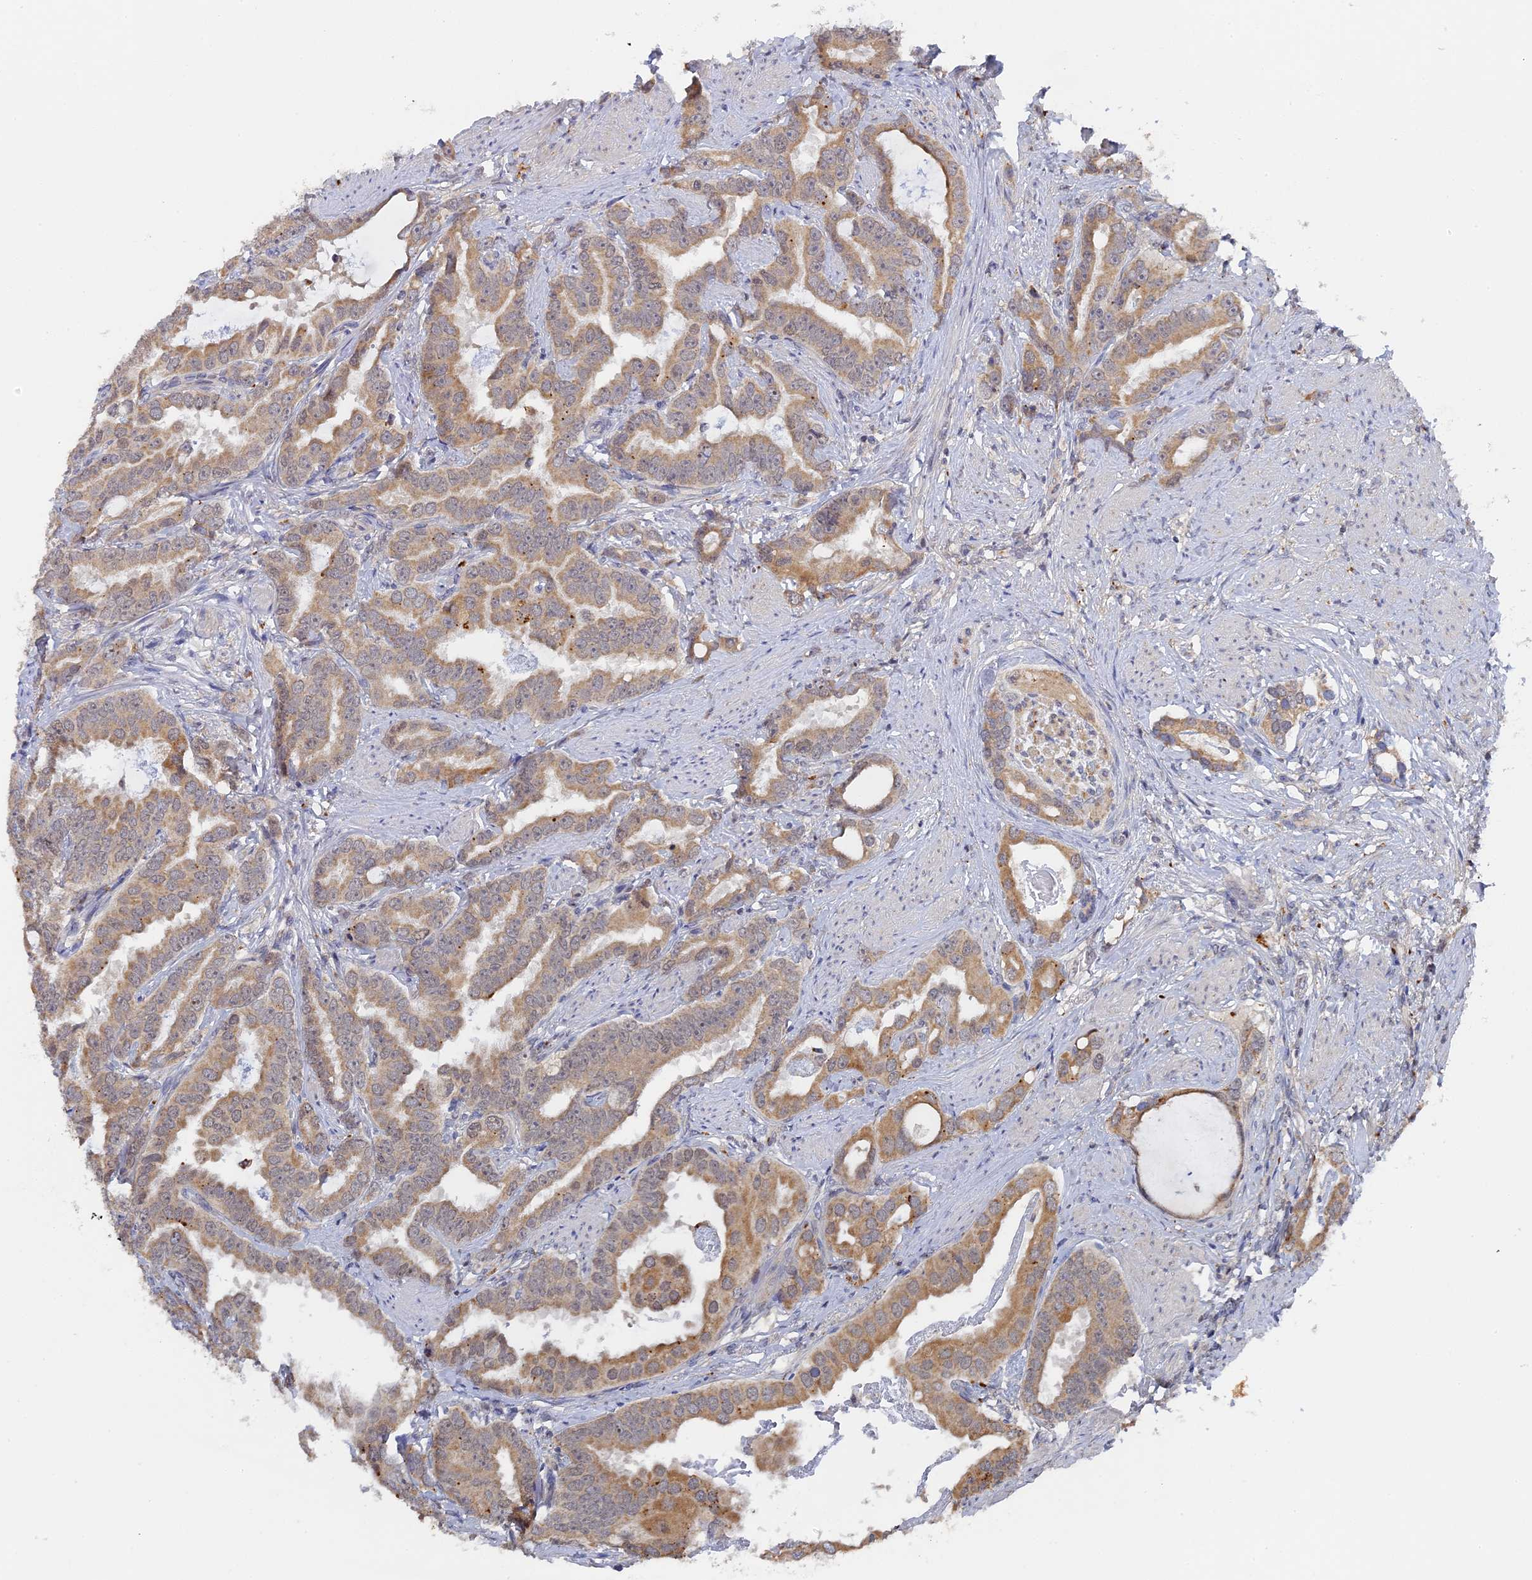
{"staining": {"intensity": "moderate", "quantity": ">75%", "location": "cytoplasmic/membranous"}, "tissue": "prostate cancer", "cell_type": "Tumor cells", "image_type": "cancer", "snomed": [{"axis": "morphology", "description": "Adenocarcinoma, Low grade"}, {"axis": "topography", "description": "Prostate"}], "caption": "The histopathology image exhibits staining of adenocarcinoma (low-grade) (prostate), revealing moderate cytoplasmic/membranous protein staining (brown color) within tumor cells. The staining was performed using DAB (3,3'-diaminobenzidine), with brown indicating positive protein expression. Nuclei are stained blue with hematoxylin.", "gene": "MIGA2", "patient": {"sex": "male", "age": 71}}